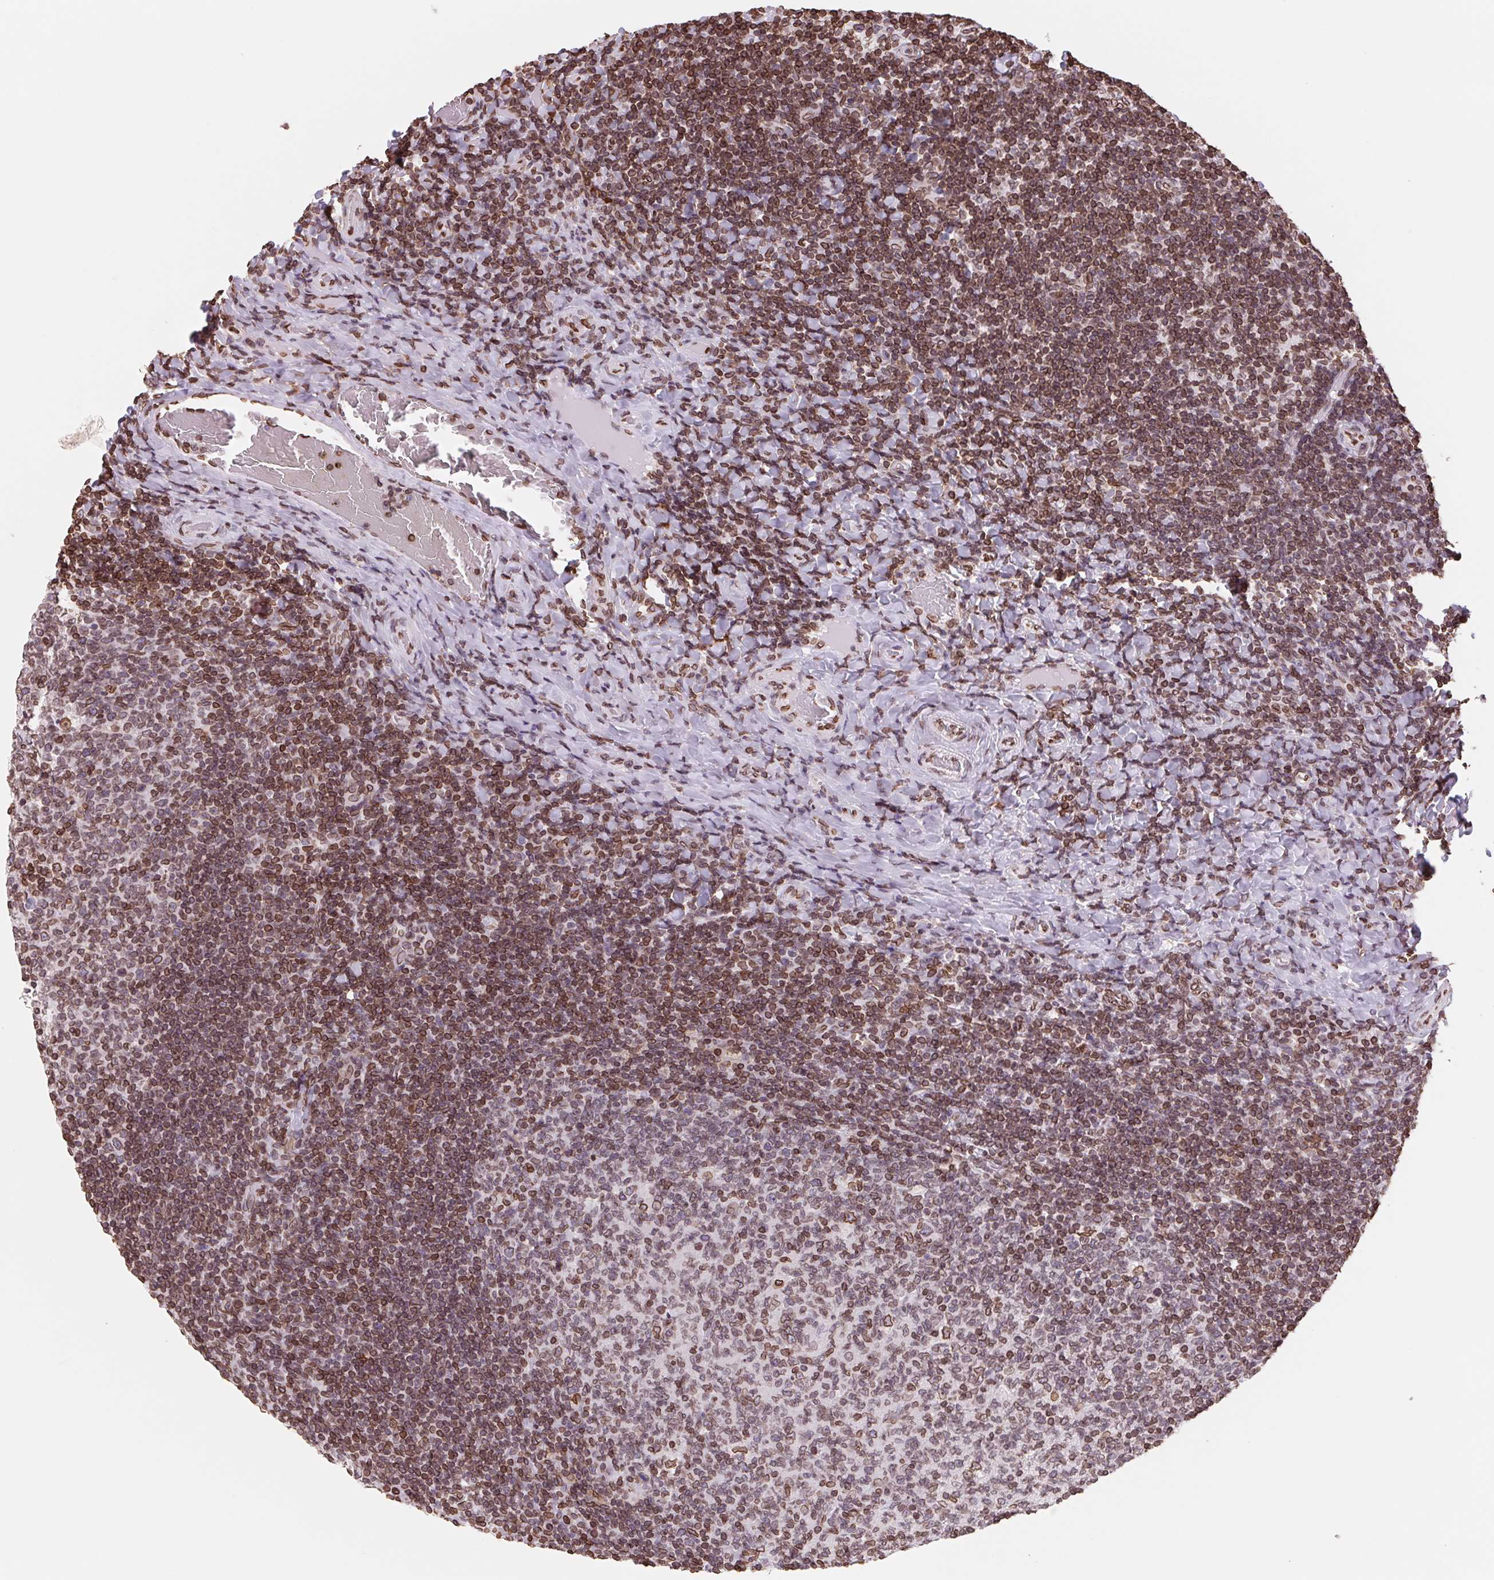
{"staining": {"intensity": "moderate", "quantity": ">75%", "location": "cytoplasmic/membranous,nuclear"}, "tissue": "tonsil", "cell_type": "Germinal center cells", "image_type": "normal", "snomed": [{"axis": "morphology", "description": "Normal tissue, NOS"}, {"axis": "topography", "description": "Tonsil"}], "caption": "Immunohistochemistry histopathology image of normal human tonsil stained for a protein (brown), which shows medium levels of moderate cytoplasmic/membranous,nuclear staining in approximately >75% of germinal center cells.", "gene": "LMNB2", "patient": {"sex": "female", "age": 10}}